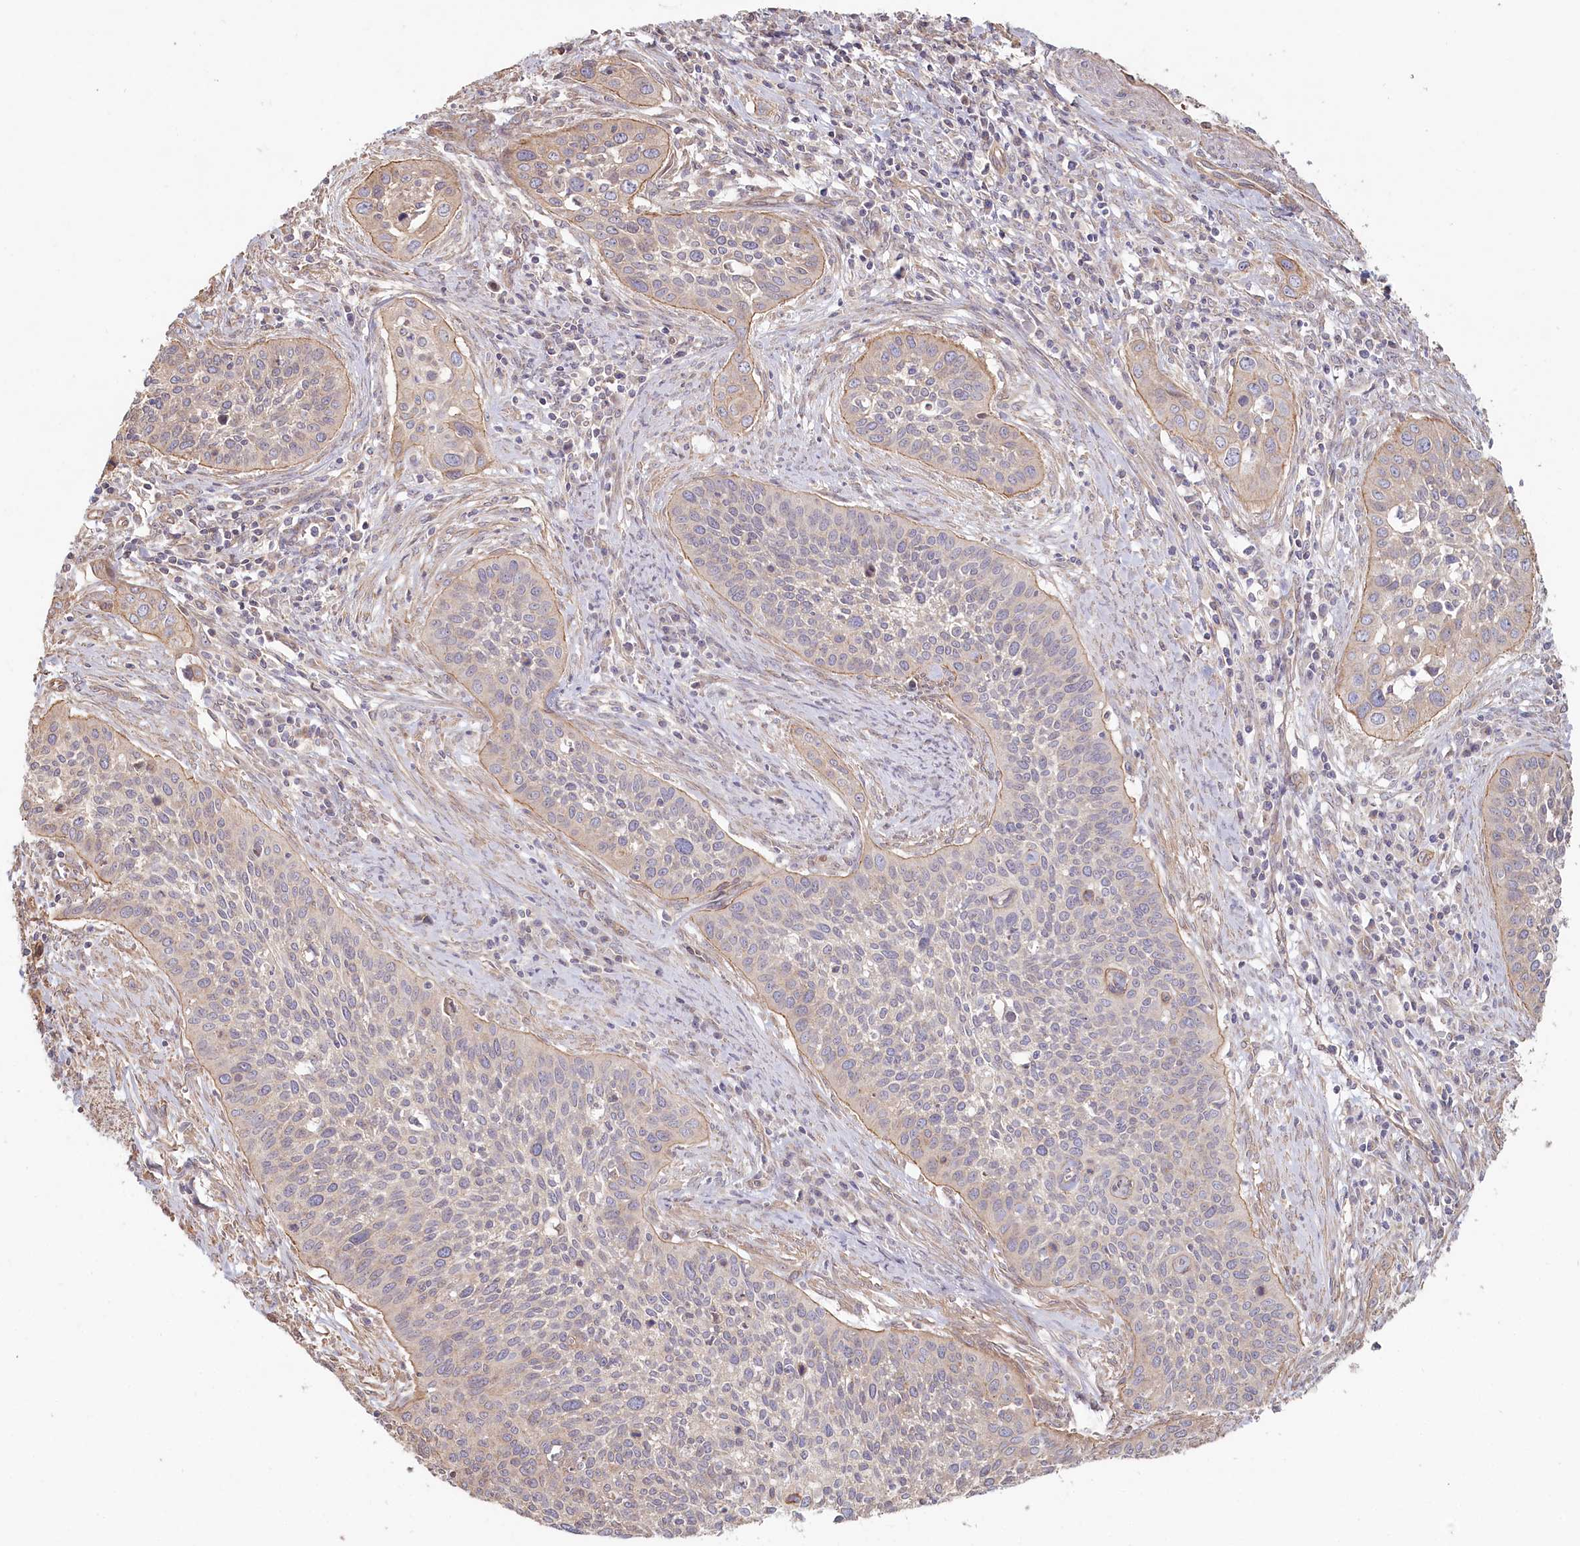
{"staining": {"intensity": "moderate", "quantity": "<25%", "location": "cytoplasmic/membranous"}, "tissue": "cervical cancer", "cell_type": "Tumor cells", "image_type": "cancer", "snomed": [{"axis": "morphology", "description": "Squamous cell carcinoma, NOS"}, {"axis": "topography", "description": "Cervix"}], "caption": "Cervical cancer (squamous cell carcinoma) stained with a brown dye displays moderate cytoplasmic/membranous positive positivity in approximately <25% of tumor cells.", "gene": "TCHP", "patient": {"sex": "female", "age": 34}}